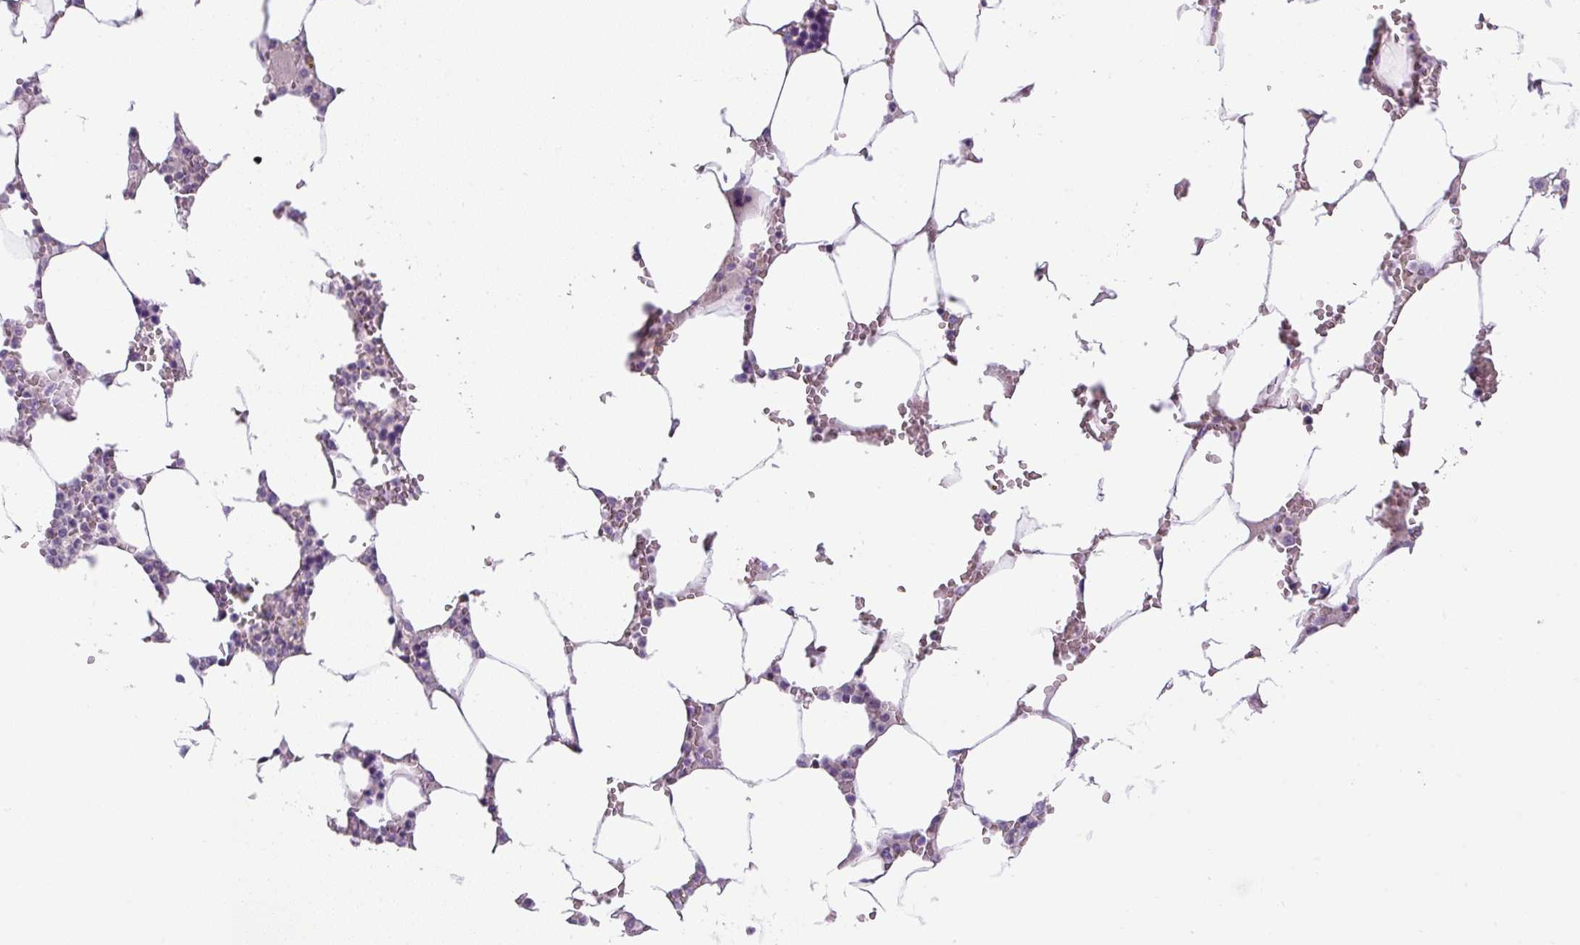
{"staining": {"intensity": "negative", "quantity": "none", "location": "none"}, "tissue": "bone marrow", "cell_type": "Hematopoietic cells", "image_type": "normal", "snomed": [{"axis": "morphology", "description": "Normal tissue, NOS"}, {"axis": "topography", "description": "Bone marrow"}], "caption": "Hematopoietic cells show no significant positivity in benign bone marrow.", "gene": "UBL3", "patient": {"sex": "male", "age": 64}}